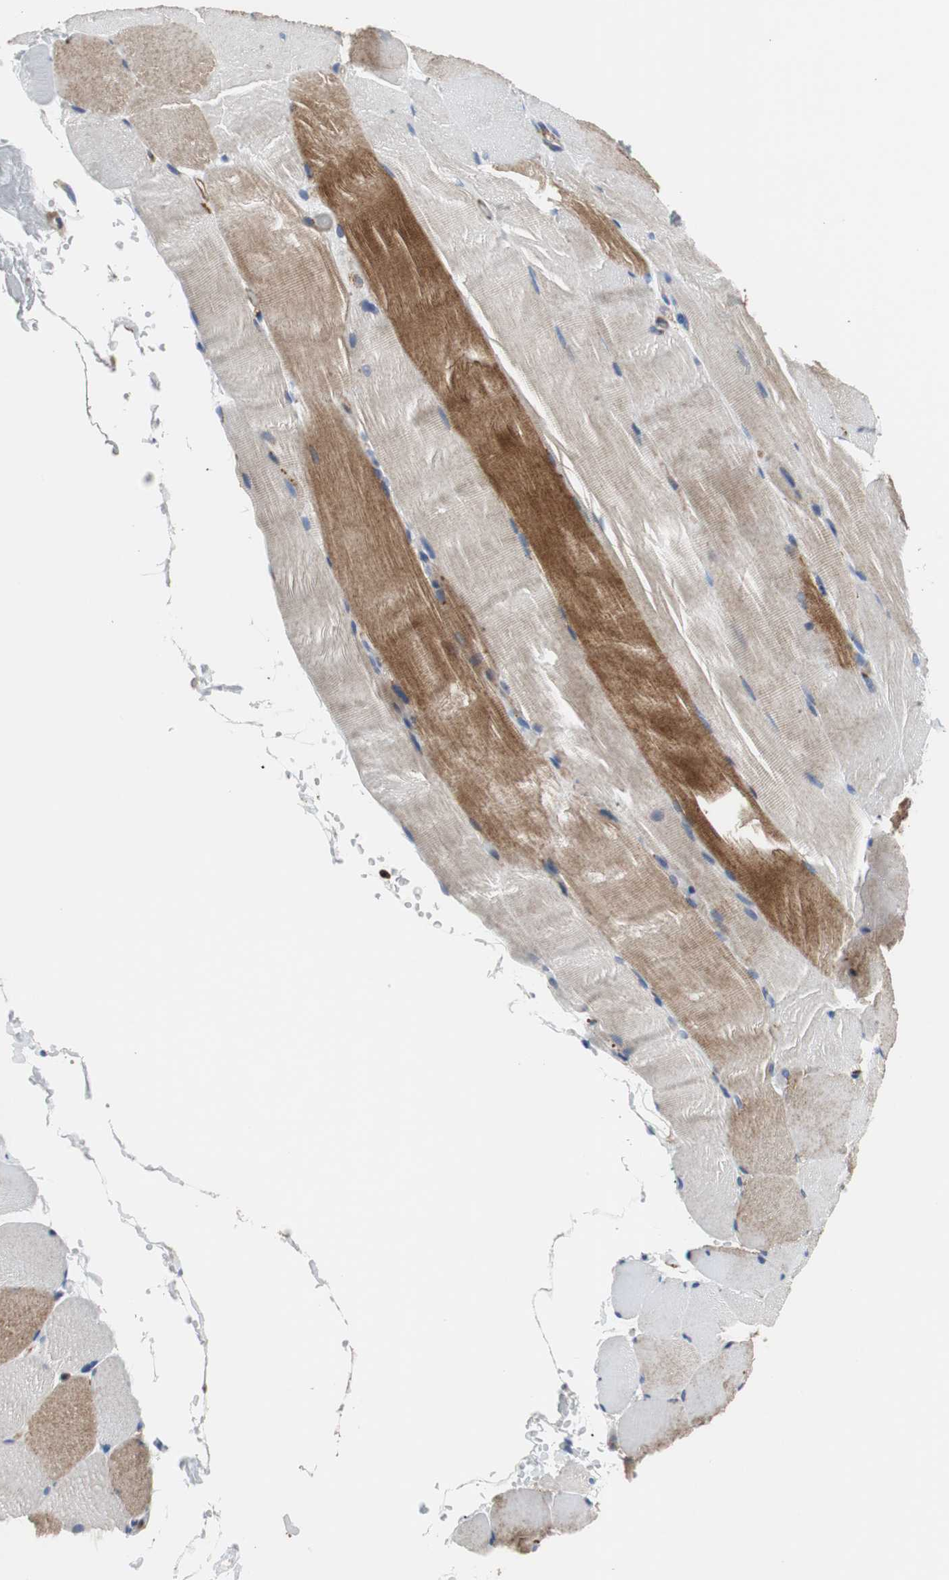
{"staining": {"intensity": "moderate", "quantity": "25%-75%", "location": "cytoplasmic/membranous"}, "tissue": "skeletal muscle", "cell_type": "Myocytes", "image_type": "normal", "snomed": [{"axis": "morphology", "description": "Normal tissue, NOS"}, {"axis": "topography", "description": "Skeletal muscle"}, {"axis": "topography", "description": "Parathyroid gland"}], "caption": "Immunohistochemical staining of benign skeletal muscle demonstrates medium levels of moderate cytoplasmic/membranous expression in about 25%-75% of myocytes. Nuclei are stained in blue.", "gene": "PLCG2", "patient": {"sex": "female", "age": 37}}